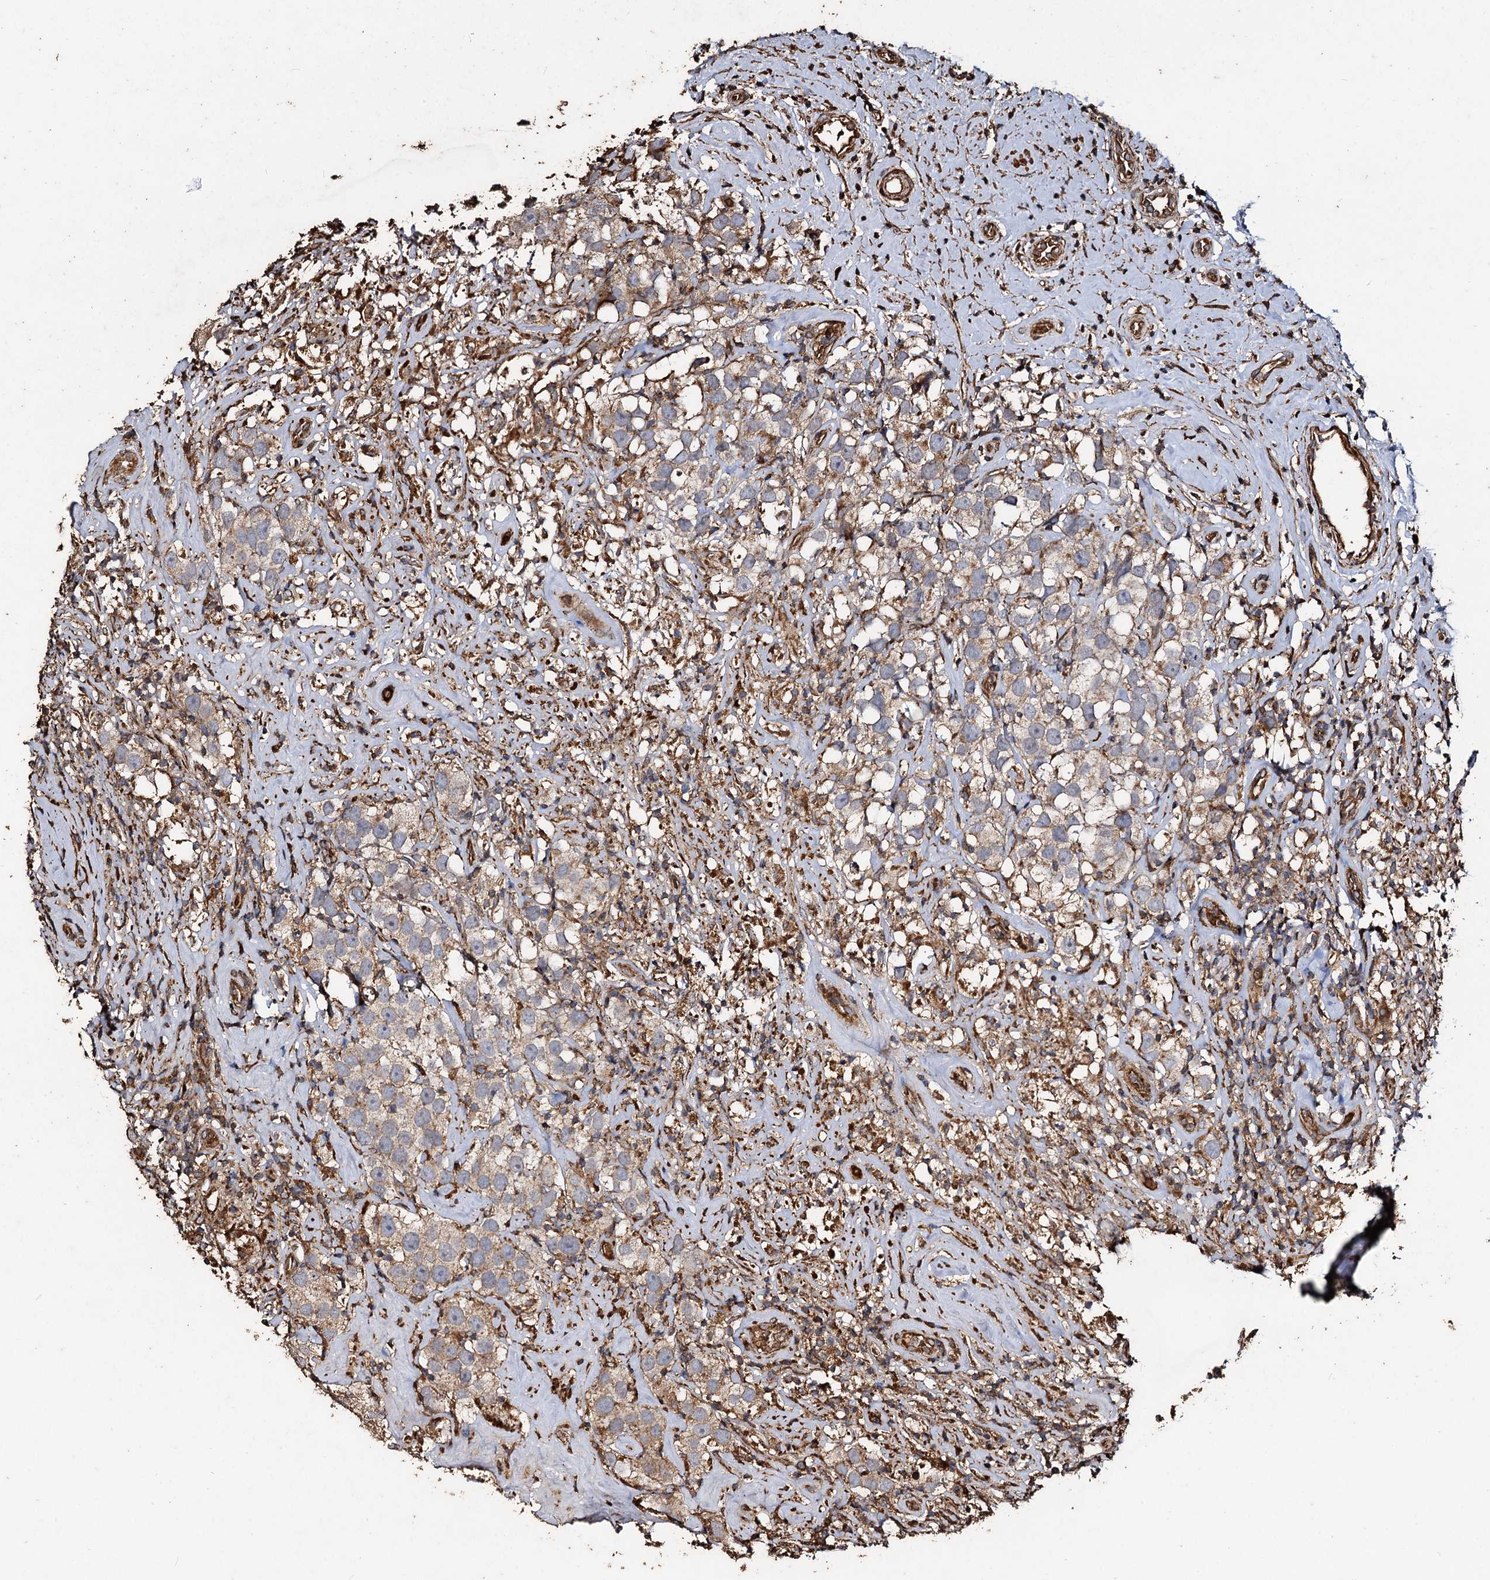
{"staining": {"intensity": "weak", "quantity": "<25%", "location": "cytoplasmic/membranous"}, "tissue": "testis cancer", "cell_type": "Tumor cells", "image_type": "cancer", "snomed": [{"axis": "morphology", "description": "Seminoma, NOS"}, {"axis": "topography", "description": "Testis"}], "caption": "Seminoma (testis) stained for a protein using immunohistochemistry (IHC) demonstrates no expression tumor cells.", "gene": "NOTCH2NLA", "patient": {"sex": "male", "age": 49}}